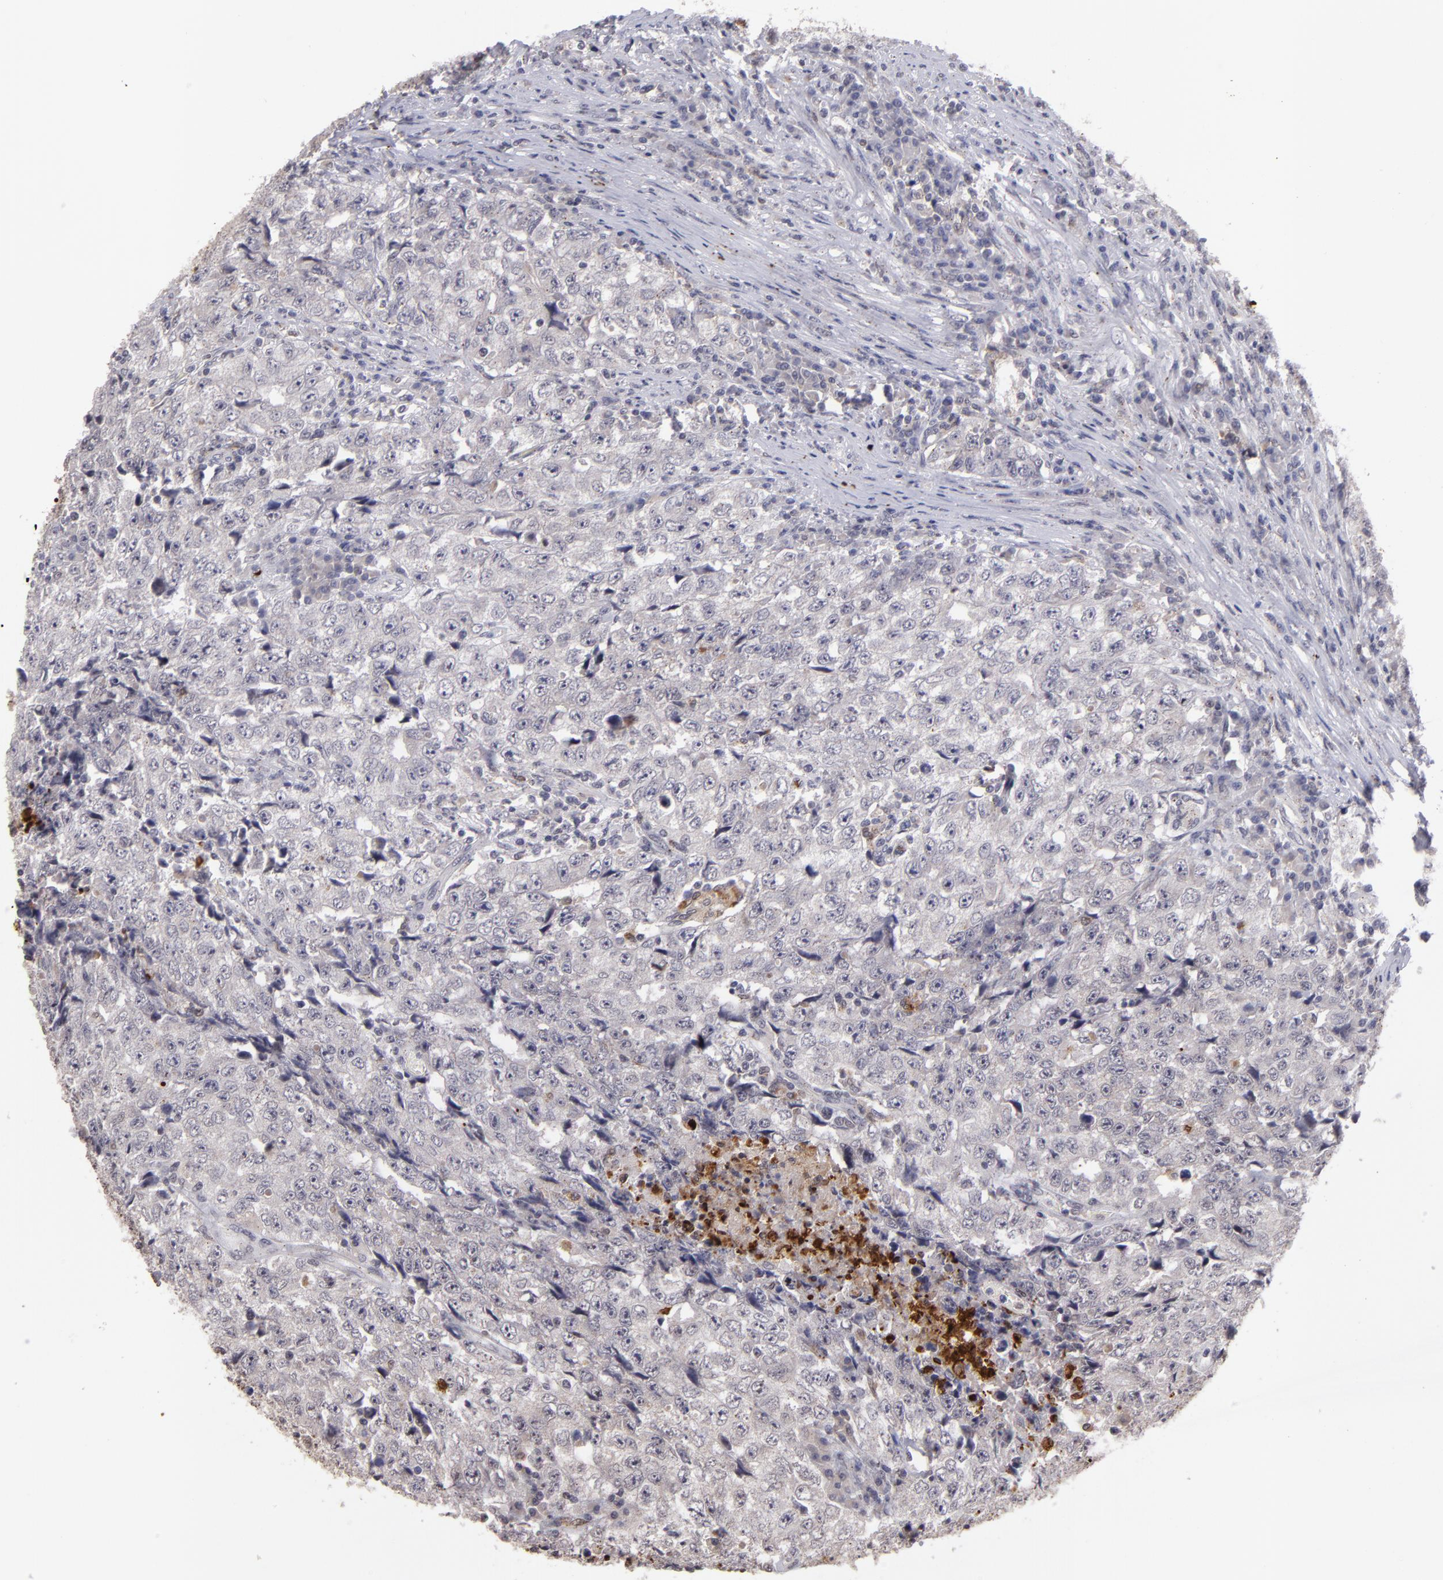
{"staining": {"intensity": "negative", "quantity": "none", "location": "none"}, "tissue": "testis cancer", "cell_type": "Tumor cells", "image_type": "cancer", "snomed": [{"axis": "morphology", "description": "Necrosis, NOS"}, {"axis": "morphology", "description": "Carcinoma, Embryonal, NOS"}, {"axis": "topography", "description": "Testis"}], "caption": "Protein analysis of testis cancer (embryonal carcinoma) shows no significant expression in tumor cells.", "gene": "RXRG", "patient": {"sex": "male", "age": 19}}